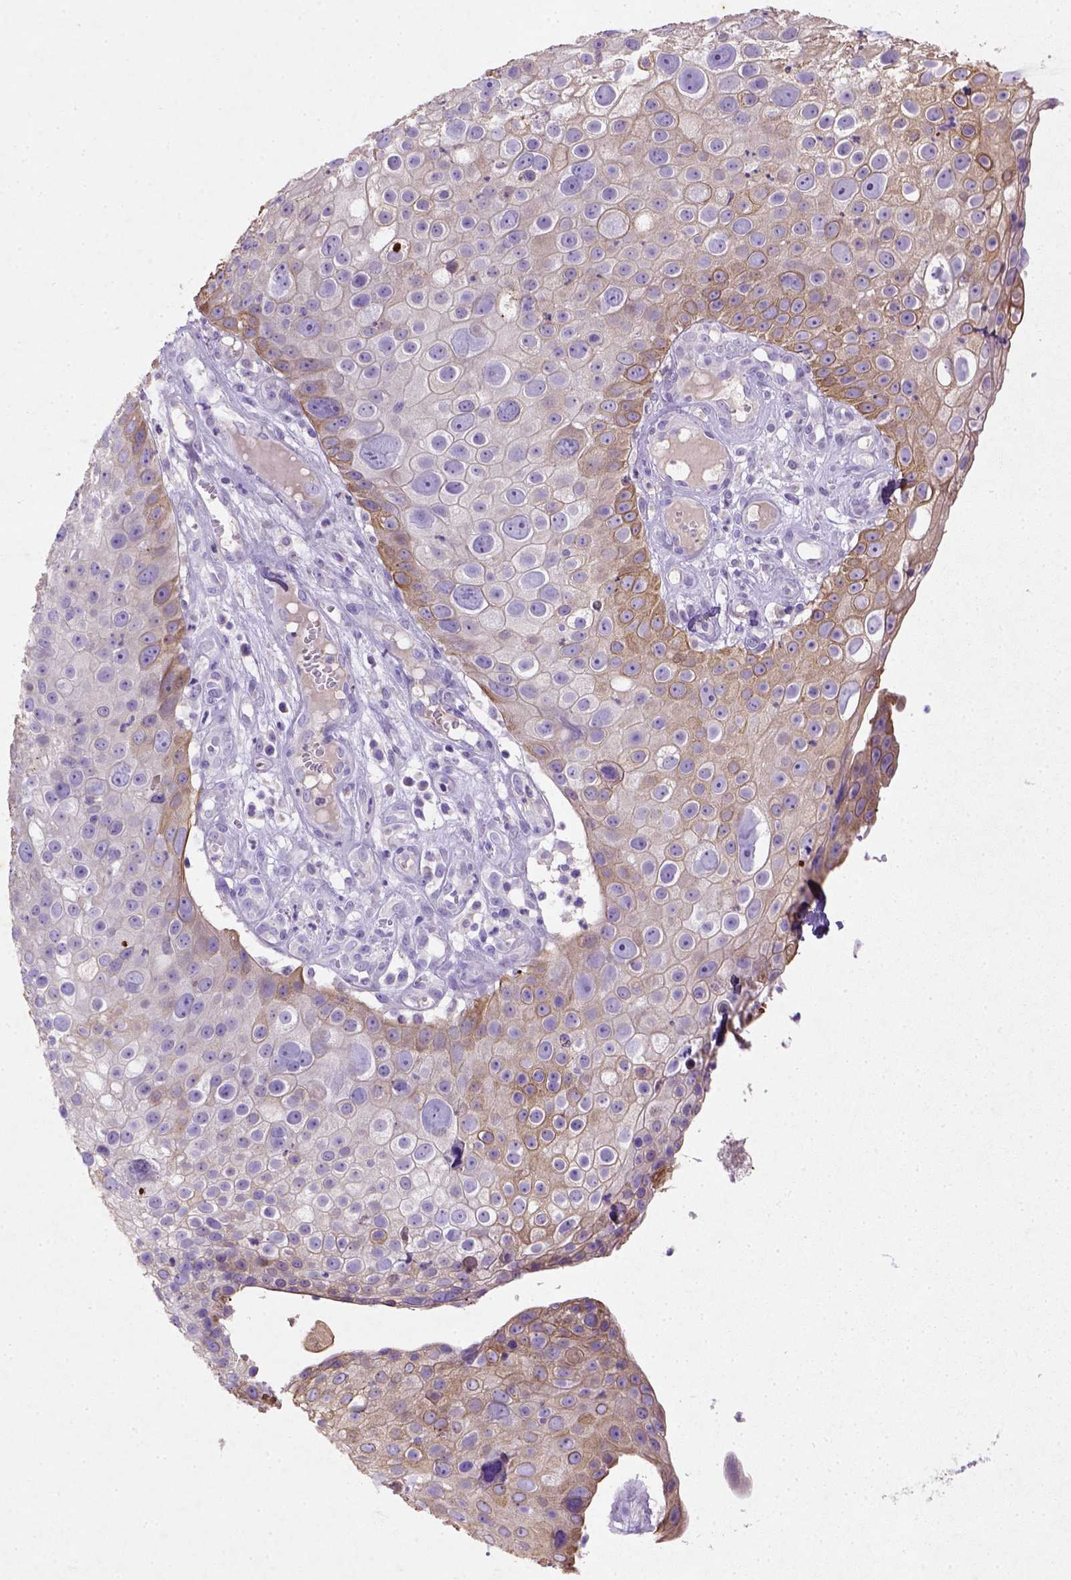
{"staining": {"intensity": "moderate", "quantity": ">75%", "location": "cytoplasmic/membranous"}, "tissue": "skin cancer", "cell_type": "Tumor cells", "image_type": "cancer", "snomed": [{"axis": "morphology", "description": "Squamous cell carcinoma, NOS"}, {"axis": "topography", "description": "Skin"}], "caption": "About >75% of tumor cells in skin cancer display moderate cytoplasmic/membranous protein staining as visualized by brown immunohistochemical staining.", "gene": "NUDT2", "patient": {"sex": "male", "age": 71}}